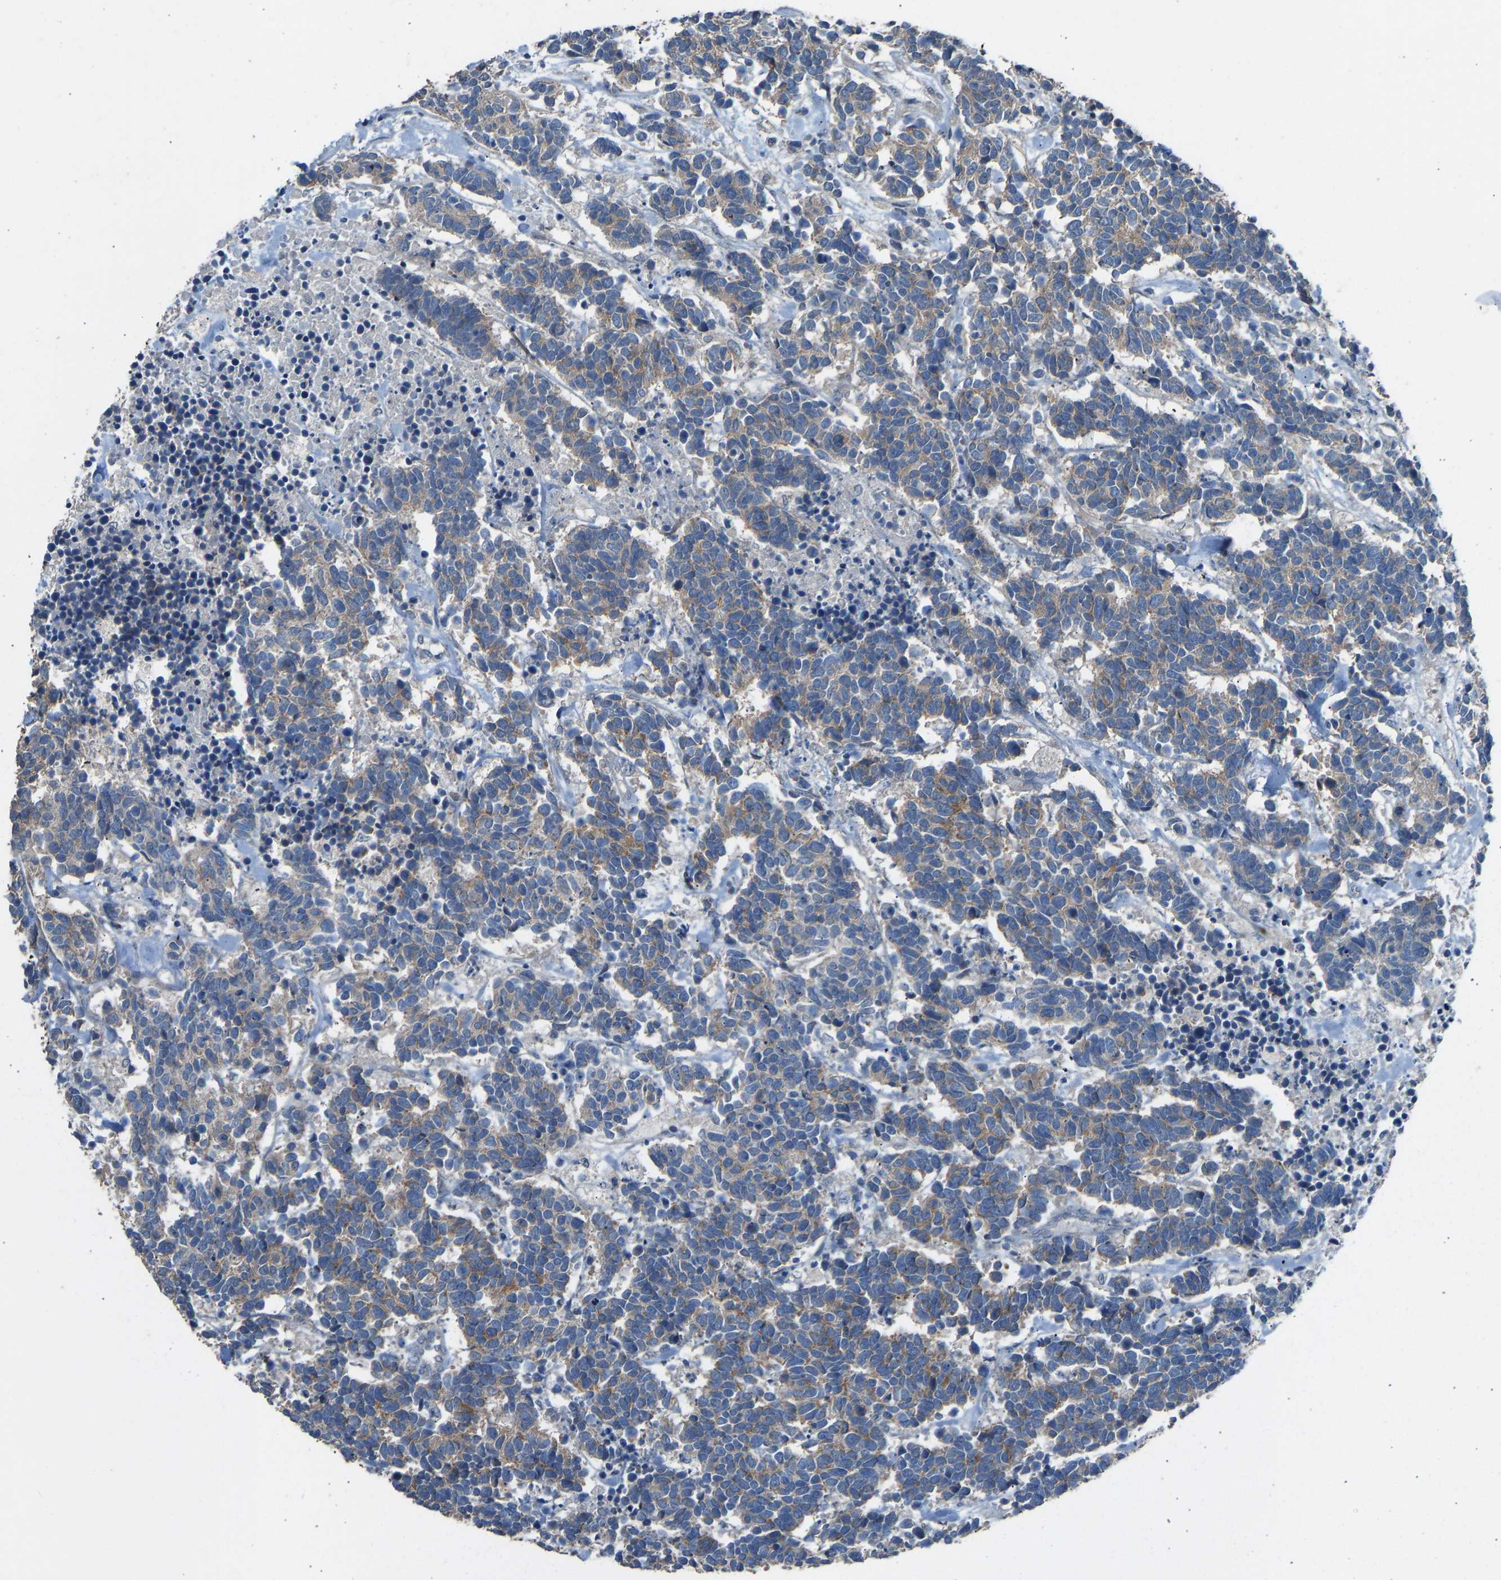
{"staining": {"intensity": "moderate", "quantity": "25%-75%", "location": "cytoplasmic/membranous"}, "tissue": "carcinoid", "cell_type": "Tumor cells", "image_type": "cancer", "snomed": [{"axis": "morphology", "description": "Carcinoma, NOS"}, {"axis": "morphology", "description": "Carcinoid, malignant, NOS"}, {"axis": "topography", "description": "Urinary bladder"}], "caption": "About 25%-75% of tumor cells in carcinoid display moderate cytoplasmic/membranous protein positivity as visualized by brown immunohistochemical staining.", "gene": "SLC43A1", "patient": {"sex": "male", "age": 57}}